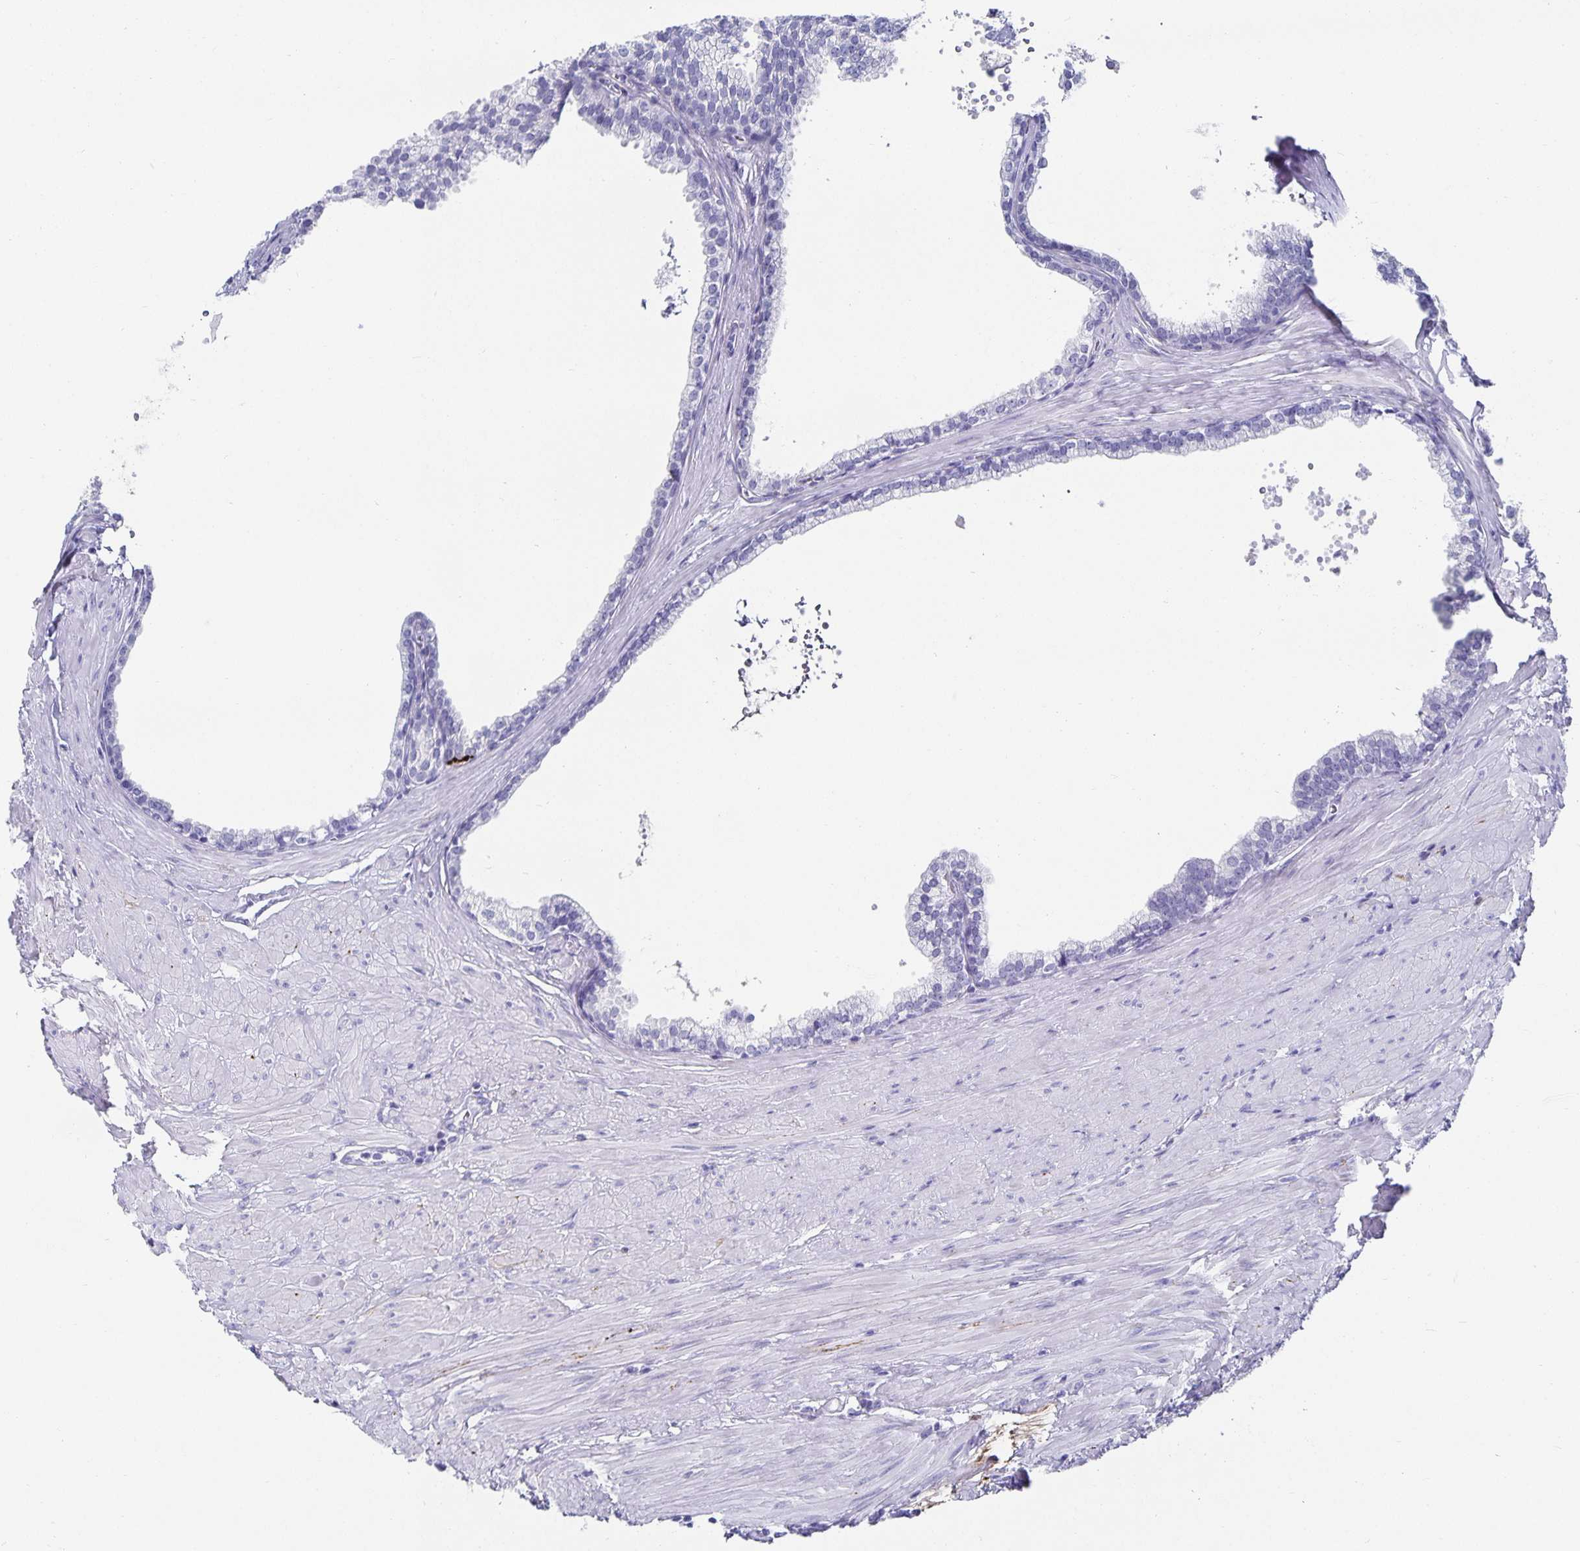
{"staining": {"intensity": "negative", "quantity": "none", "location": "none"}, "tissue": "prostate", "cell_type": "Glandular cells", "image_type": "normal", "snomed": [{"axis": "morphology", "description": "Normal tissue, NOS"}, {"axis": "topography", "description": "Prostate"}, {"axis": "topography", "description": "Peripheral nerve tissue"}], "caption": "A high-resolution histopathology image shows IHC staining of benign prostate, which shows no significant positivity in glandular cells.", "gene": "CHGA", "patient": {"sex": "male", "age": 55}}